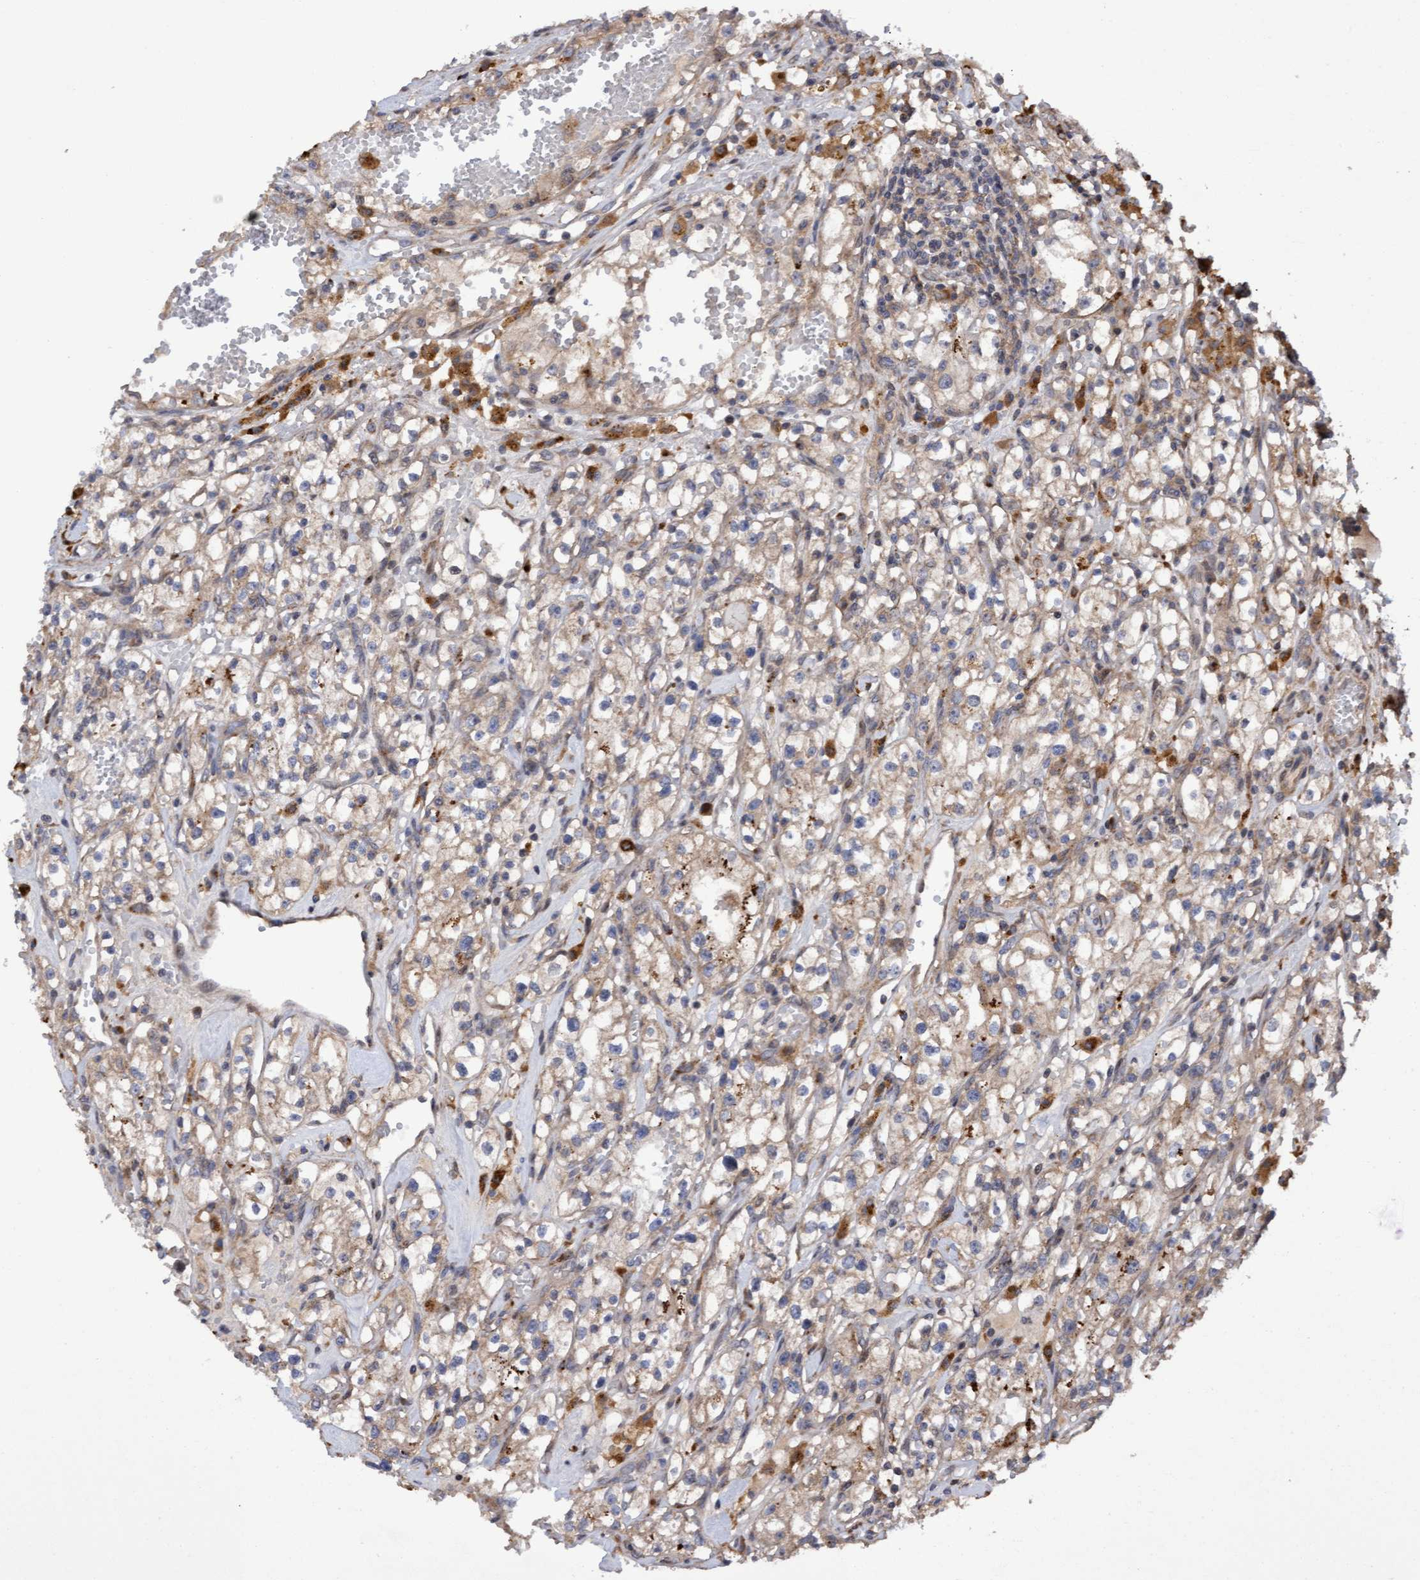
{"staining": {"intensity": "weak", "quantity": ">75%", "location": "cytoplasmic/membranous"}, "tissue": "renal cancer", "cell_type": "Tumor cells", "image_type": "cancer", "snomed": [{"axis": "morphology", "description": "Adenocarcinoma, NOS"}, {"axis": "topography", "description": "Kidney"}], "caption": "Immunohistochemistry (IHC) of human renal cancer (adenocarcinoma) displays low levels of weak cytoplasmic/membranous staining in approximately >75% of tumor cells. (brown staining indicates protein expression, while blue staining denotes nuclei).", "gene": "ELP5", "patient": {"sex": "male", "age": 56}}